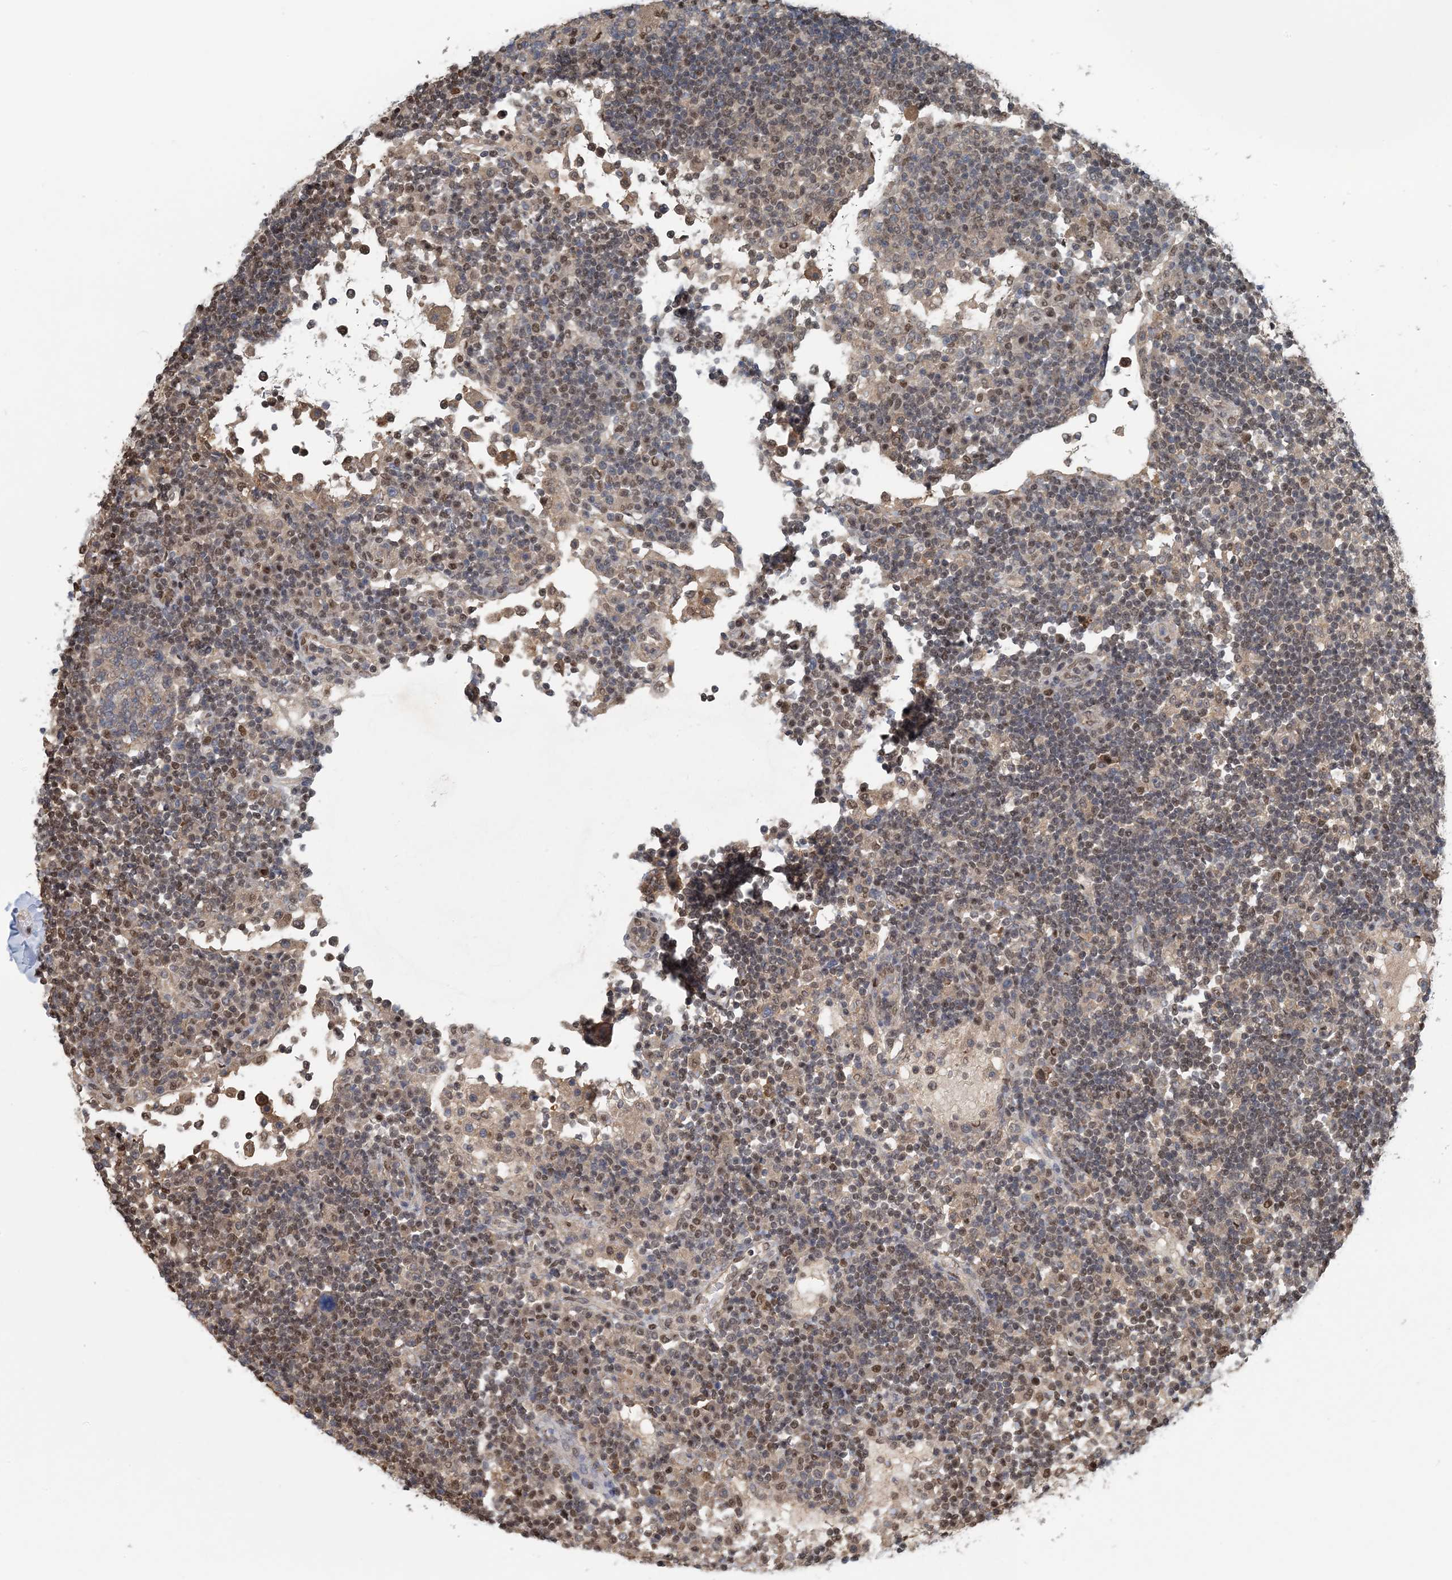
{"staining": {"intensity": "moderate", "quantity": "25%-75%", "location": "nuclear"}, "tissue": "lymph node", "cell_type": "Germinal center cells", "image_type": "normal", "snomed": [{"axis": "morphology", "description": "Normal tissue, NOS"}, {"axis": "topography", "description": "Lymph node"}], "caption": "Protein staining shows moderate nuclear positivity in about 25%-75% of germinal center cells in benign lymph node. Nuclei are stained in blue.", "gene": "HIKESHI", "patient": {"sex": "female", "age": 53}}